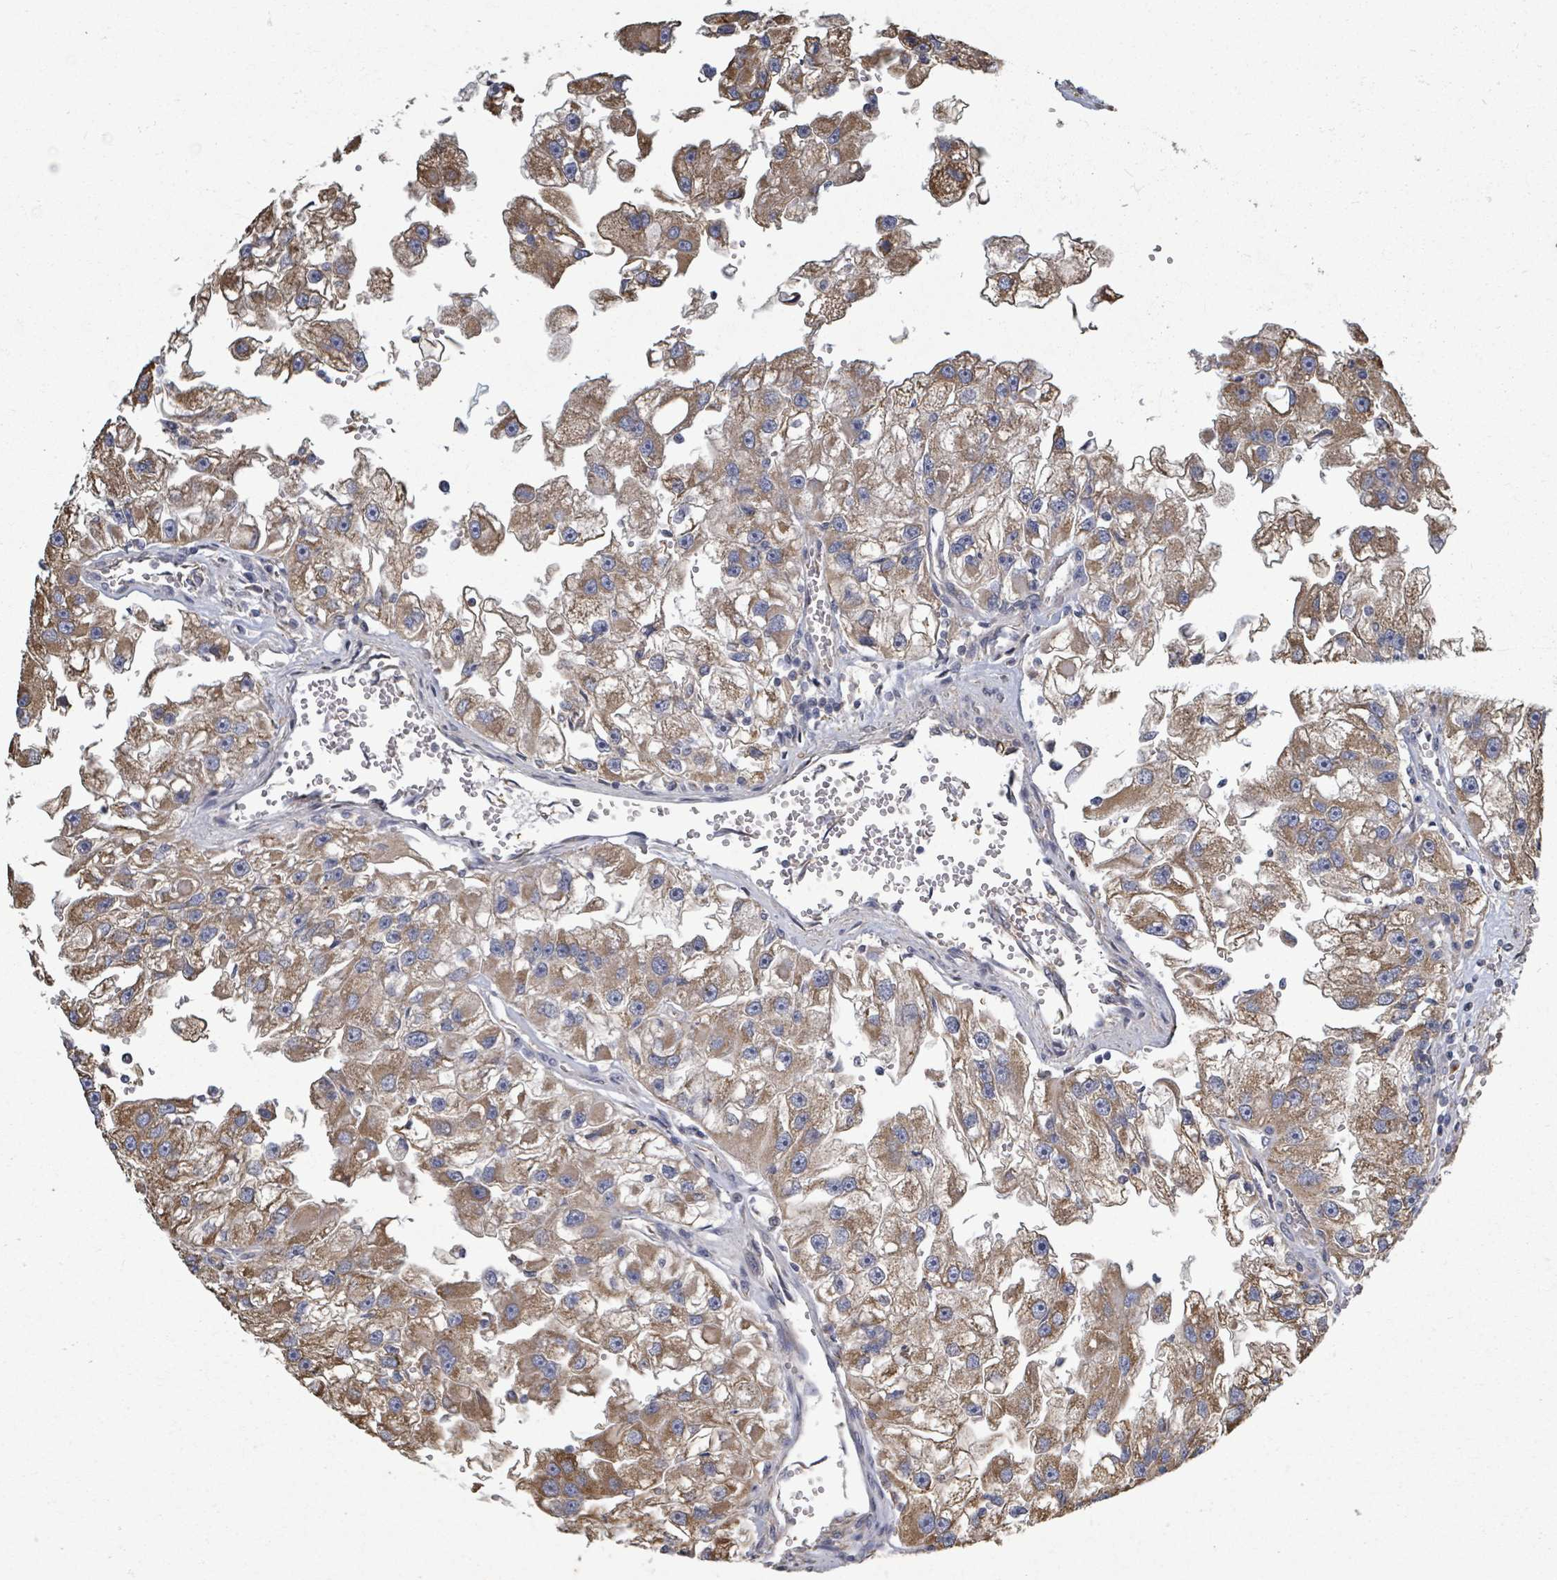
{"staining": {"intensity": "moderate", "quantity": ">75%", "location": "cytoplasmic/membranous"}, "tissue": "renal cancer", "cell_type": "Tumor cells", "image_type": "cancer", "snomed": [{"axis": "morphology", "description": "Adenocarcinoma, NOS"}, {"axis": "topography", "description": "Kidney"}], "caption": "Renal adenocarcinoma stained with a brown dye demonstrates moderate cytoplasmic/membranous positive positivity in approximately >75% of tumor cells.", "gene": "ADCK1", "patient": {"sex": "male", "age": 63}}